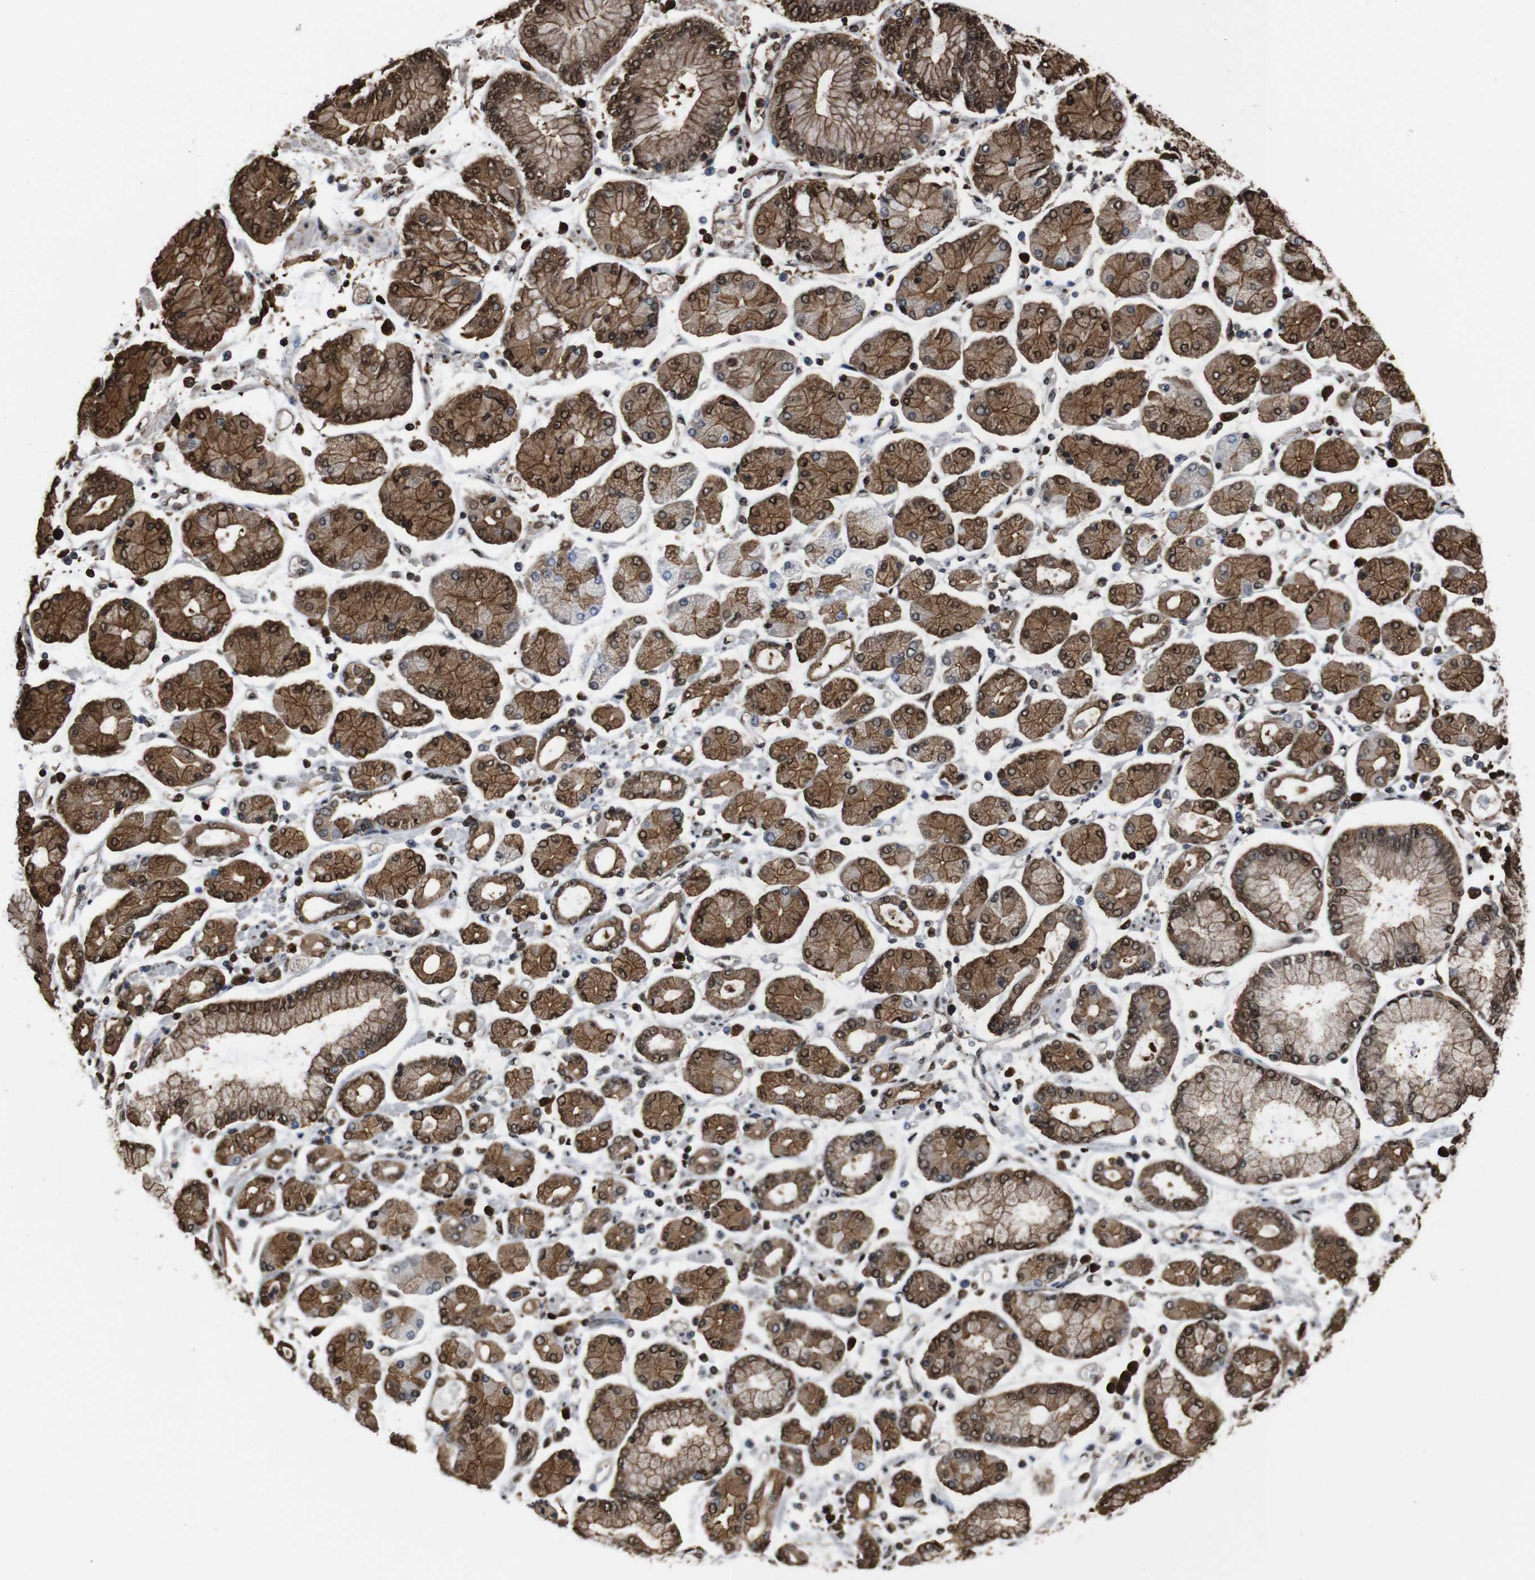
{"staining": {"intensity": "moderate", "quantity": ">75%", "location": "cytoplasmic/membranous,nuclear"}, "tissue": "stomach cancer", "cell_type": "Tumor cells", "image_type": "cancer", "snomed": [{"axis": "morphology", "description": "Adenocarcinoma, NOS"}, {"axis": "topography", "description": "Stomach"}], "caption": "Human stomach adenocarcinoma stained for a protein (brown) displays moderate cytoplasmic/membranous and nuclear positive expression in about >75% of tumor cells.", "gene": "VCP", "patient": {"sex": "male", "age": 76}}